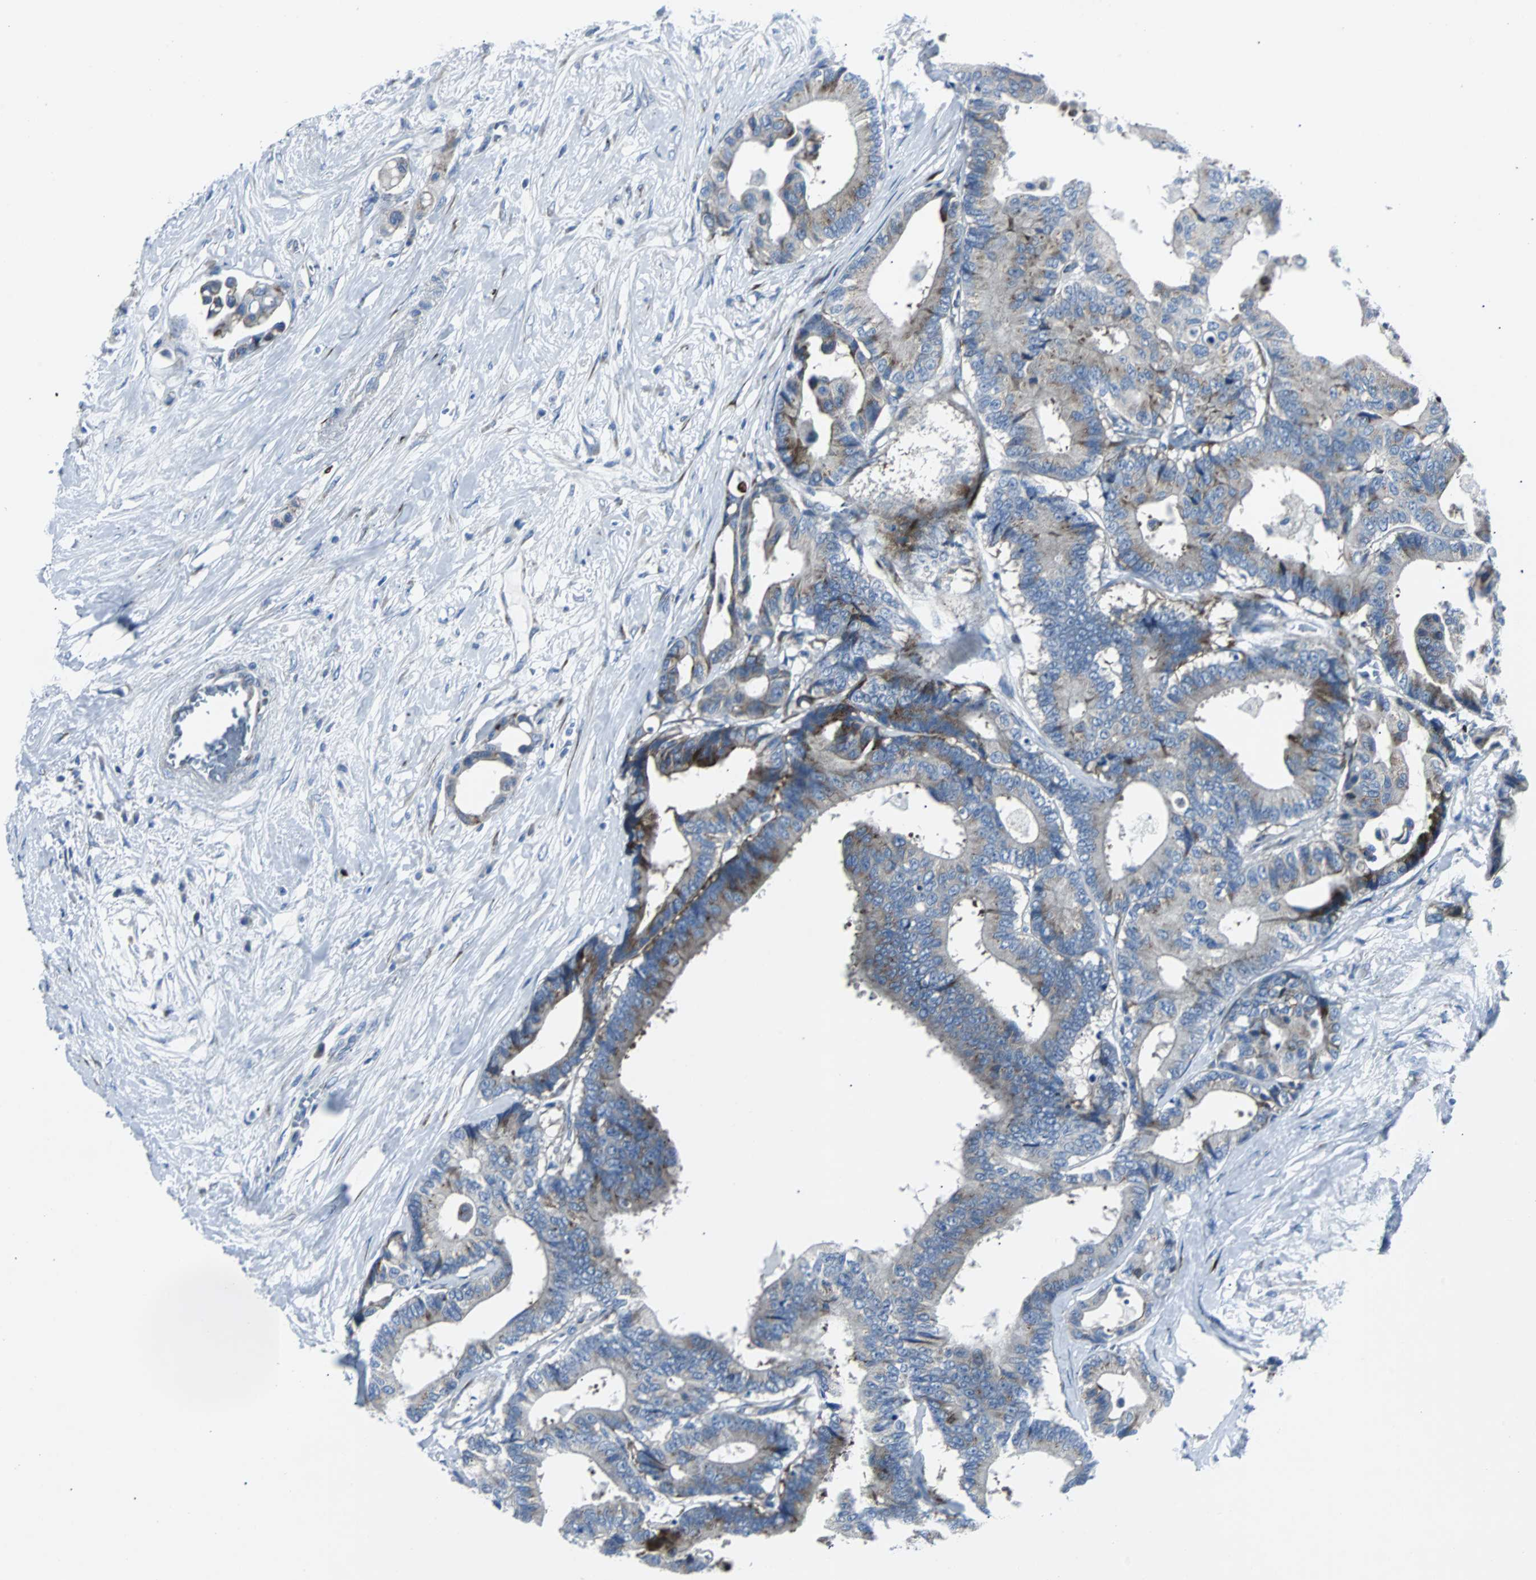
{"staining": {"intensity": "moderate", "quantity": "<25%", "location": "cytoplasmic/membranous"}, "tissue": "colorectal cancer", "cell_type": "Tumor cells", "image_type": "cancer", "snomed": [{"axis": "morphology", "description": "Normal tissue, NOS"}, {"axis": "morphology", "description": "Adenocarcinoma, NOS"}, {"axis": "topography", "description": "Colon"}], "caption": "Brown immunohistochemical staining in adenocarcinoma (colorectal) demonstrates moderate cytoplasmic/membranous expression in approximately <25% of tumor cells.", "gene": "BBC3", "patient": {"sex": "male", "age": 82}}